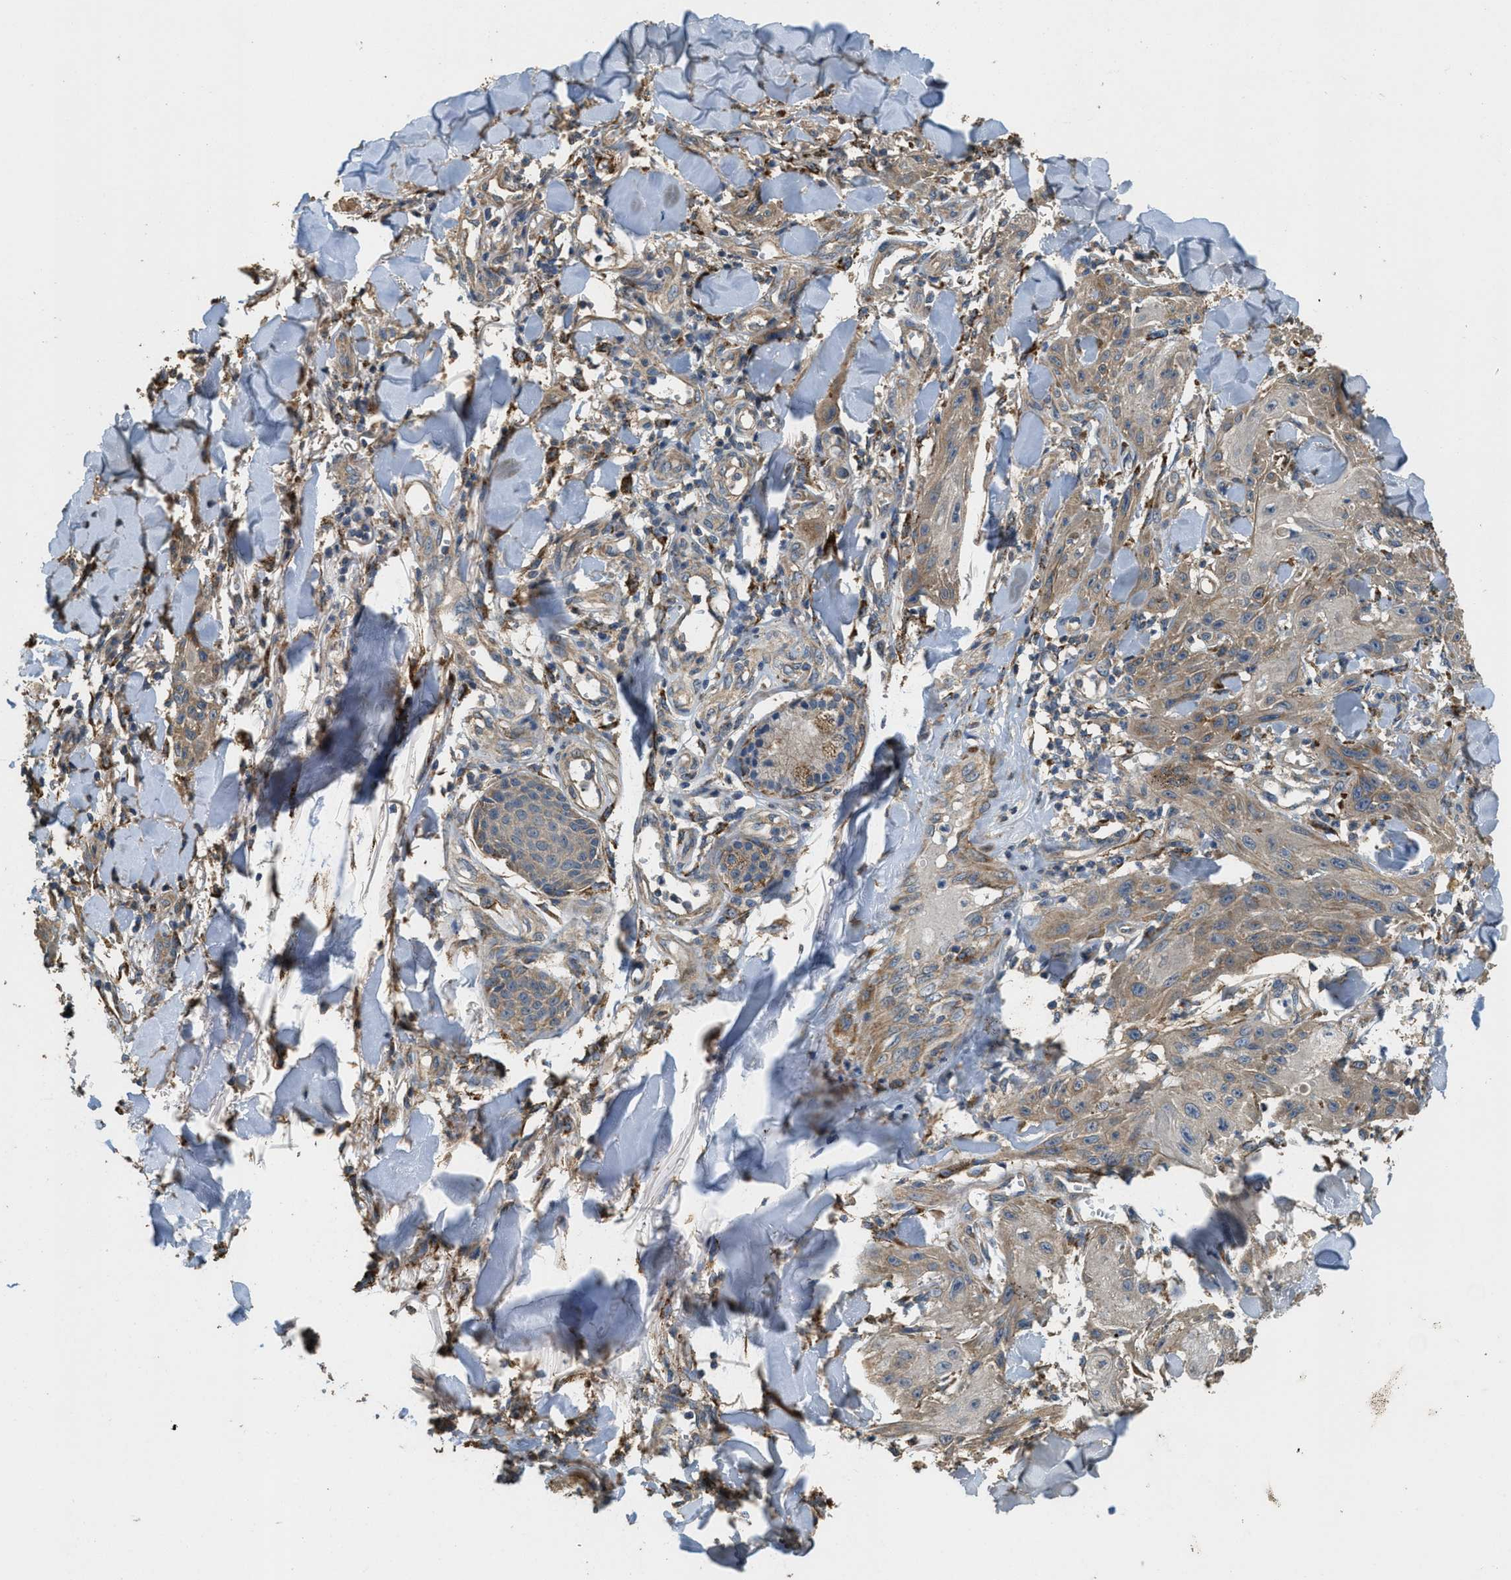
{"staining": {"intensity": "moderate", "quantity": "25%-75%", "location": "cytoplasmic/membranous"}, "tissue": "skin cancer", "cell_type": "Tumor cells", "image_type": "cancer", "snomed": [{"axis": "morphology", "description": "Squamous cell carcinoma, NOS"}, {"axis": "topography", "description": "Skin"}], "caption": "This histopathology image displays skin cancer stained with immunohistochemistry (IHC) to label a protein in brown. The cytoplasmic/membranous of tumor cells show moderate positivity for the protein. Nuclei are counter-stained blue.", "gene": "THBS2", "patient": {"sex": "male", "age": 74}}